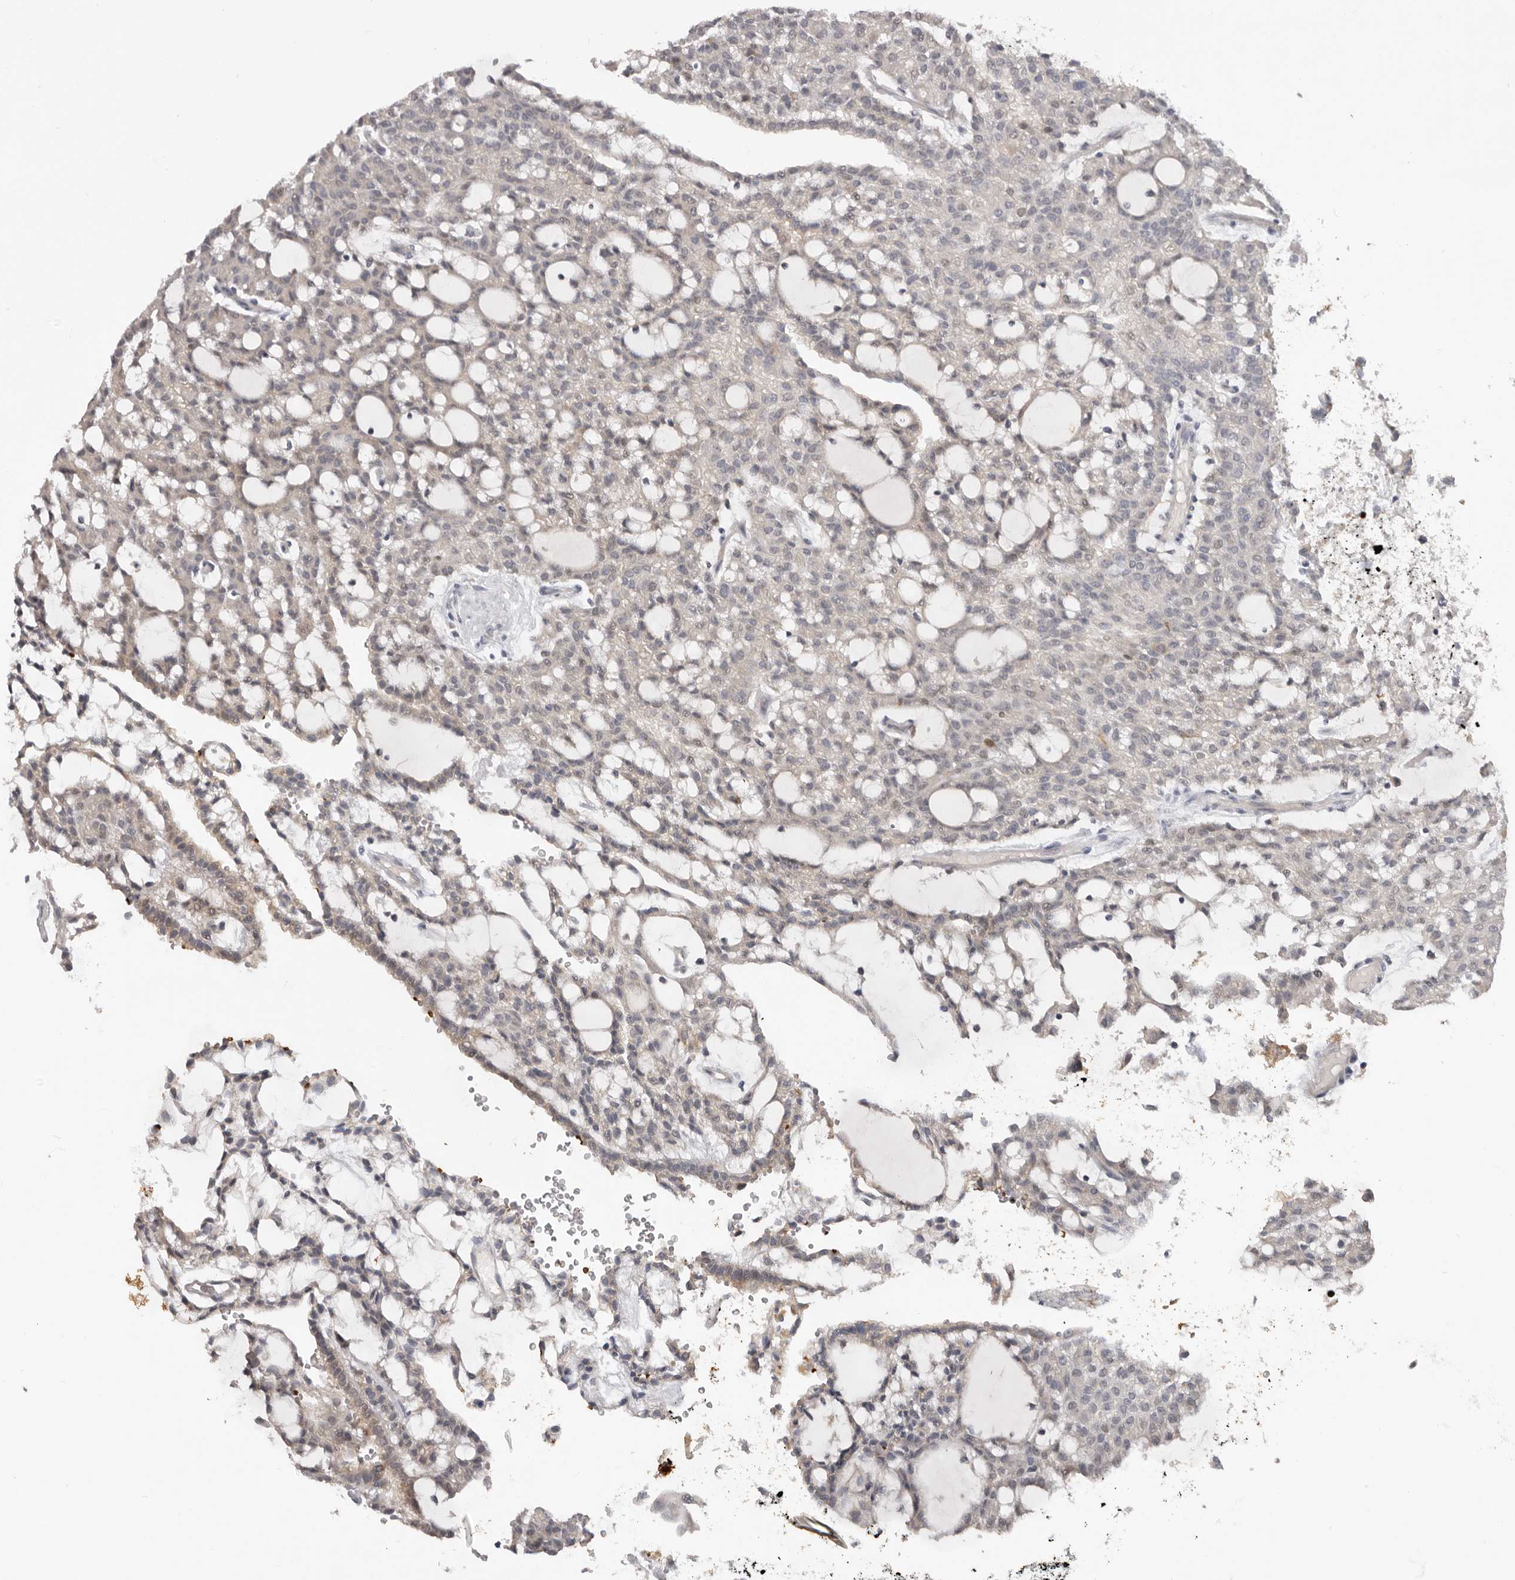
{"staining": {"intensity": "weak", "quantity": "<25%", "location": "cytoplasmic/membranous"}, "tissue": "renal cancer", "cell_type": "Tumor cells", "image_type": "cancer", "snomed": [{"axis": "morphology", "description": "Adenocarcinoma, NOS"}, {"axis": "topography", "description": "Kidney"}], "caption": "This is a micrograph of immunohistochemistry (IHC) staining of renal cancer (adenocarcinoma), which shows no staining in tumor cells.", "gene": "TNR", "patient": {"sex": "male", "age": 63}}